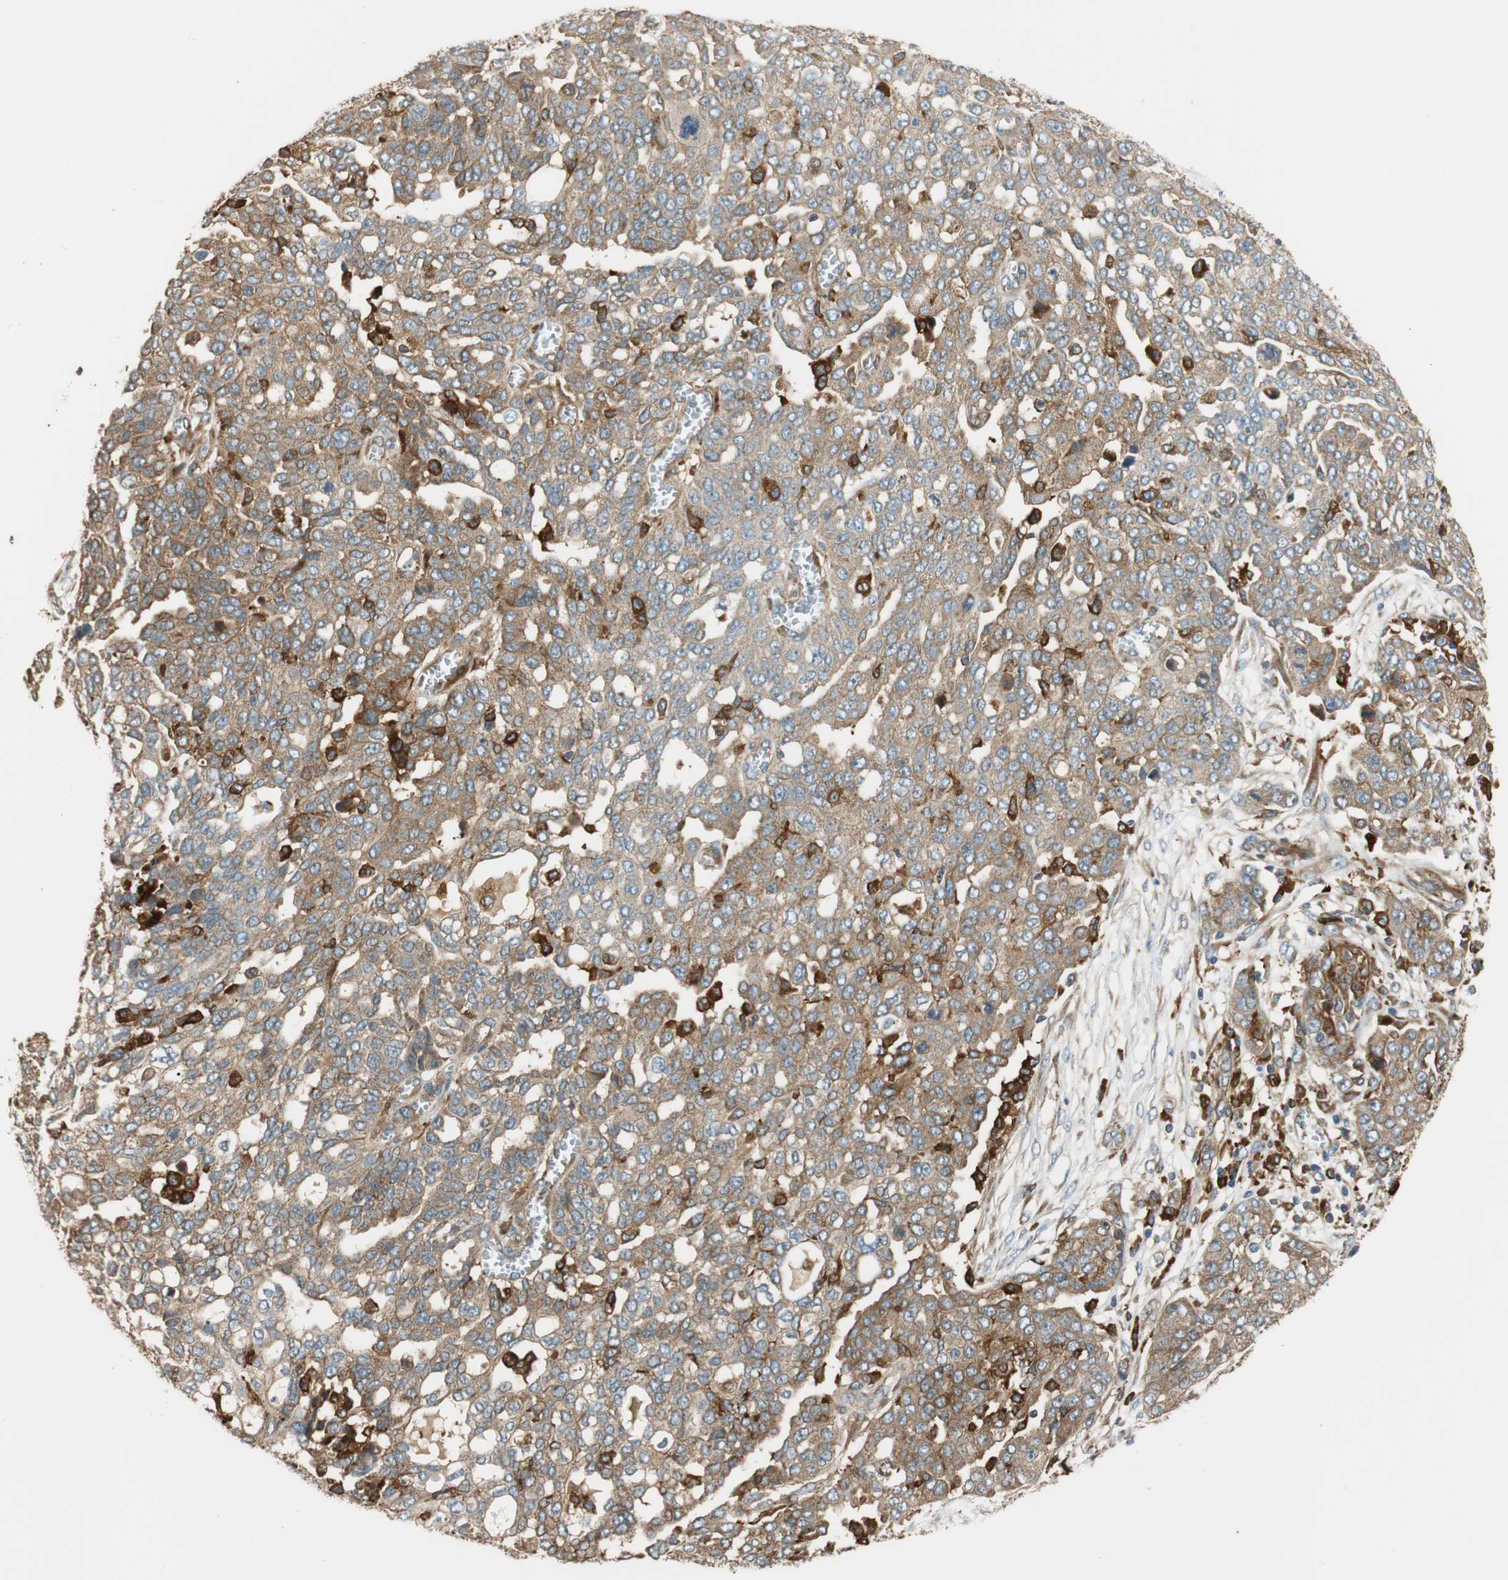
{"staining": {"intensity": "moderate", "quantity": ">75%", "location": "cytoplasmic/membranous"}, "tissue": "ovarian cancer", "cell_type": "Tumor cells", "image_type": "cancer", "snomed": [{"axis": "morphology", "description": "Cystadenocarcinoma, serous, NOS"}, {"axis": "topography", "description": "Soft tissue"}, {"axis": "topography", "description": "Ovary"}], "caption": "A photomicrograph of ovarian cancer stained for a protein exhibits moderate cytoplasmic/membranous brown staining in tumor cells. (DAB (3,3'-diaminobenzidine) IHC with brightfield microscopy, high magnification).", "gene": "PARP14", "patient": {"sex": "female", "age": 57}}